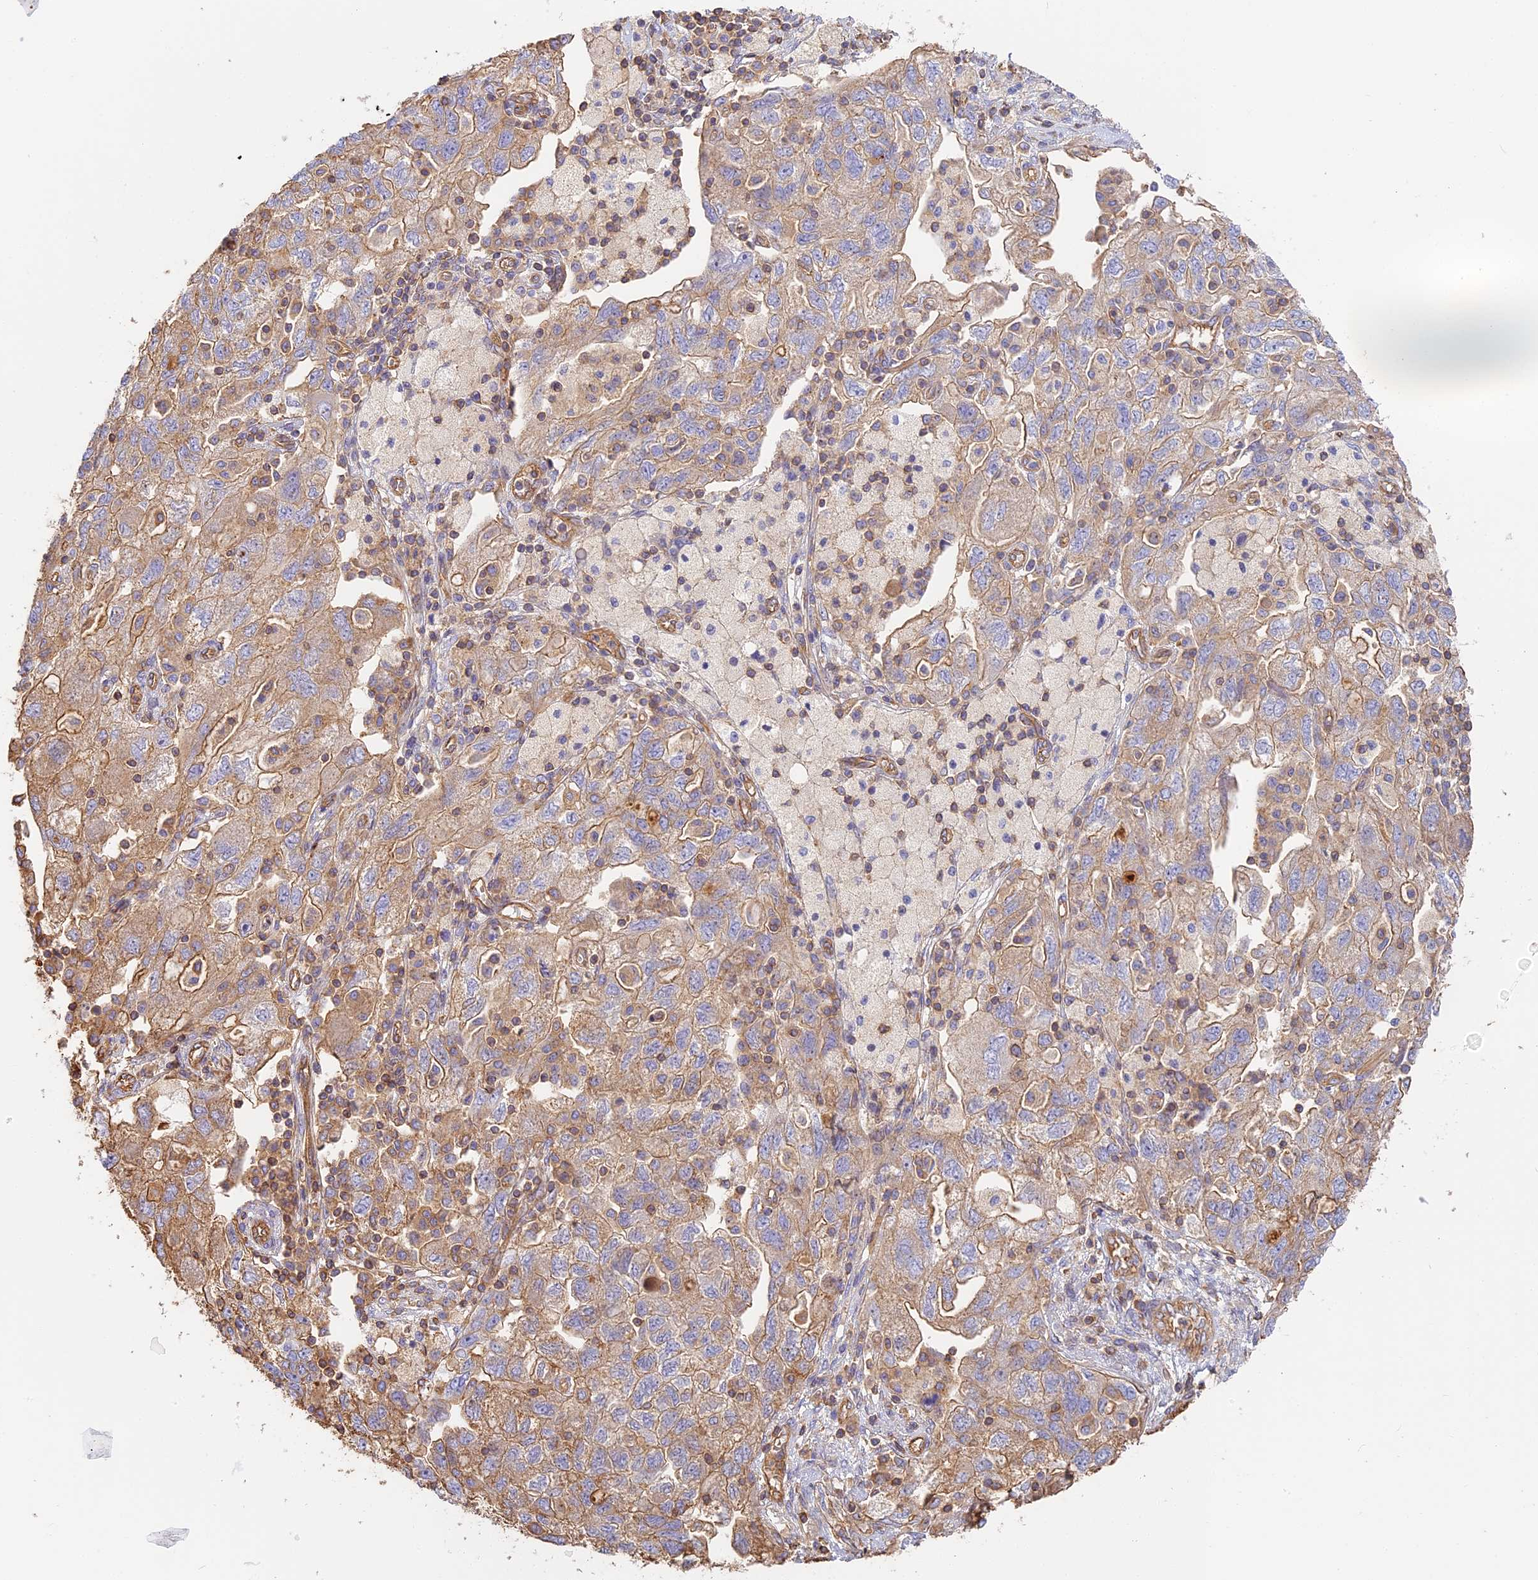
{"staining": {"intensity": "weak", "quantity": ">75%", "location": "cytoplasmic/membranous"}, "tissue": "ovarian cancer", "cell_type": "Tumor cells", "image_type": "cancer", "snomed": [{"axis": "morphology", "description": "Carcinoma, NOS"}, {"axis": "morphology", "description": "Cystadenocarcinoma, serous, NOS"}, {"axis": "topography", "description": "Ovary"}], "caption": "This image displays IHC staining of human ovarian cancer (serous cystadenocarcinoma), with low weak cytoplasmic/membranous staining in approximately >75% of tumor cells.", "gene": "VPS18", "patient": {"sex": "female", "age": 69}}